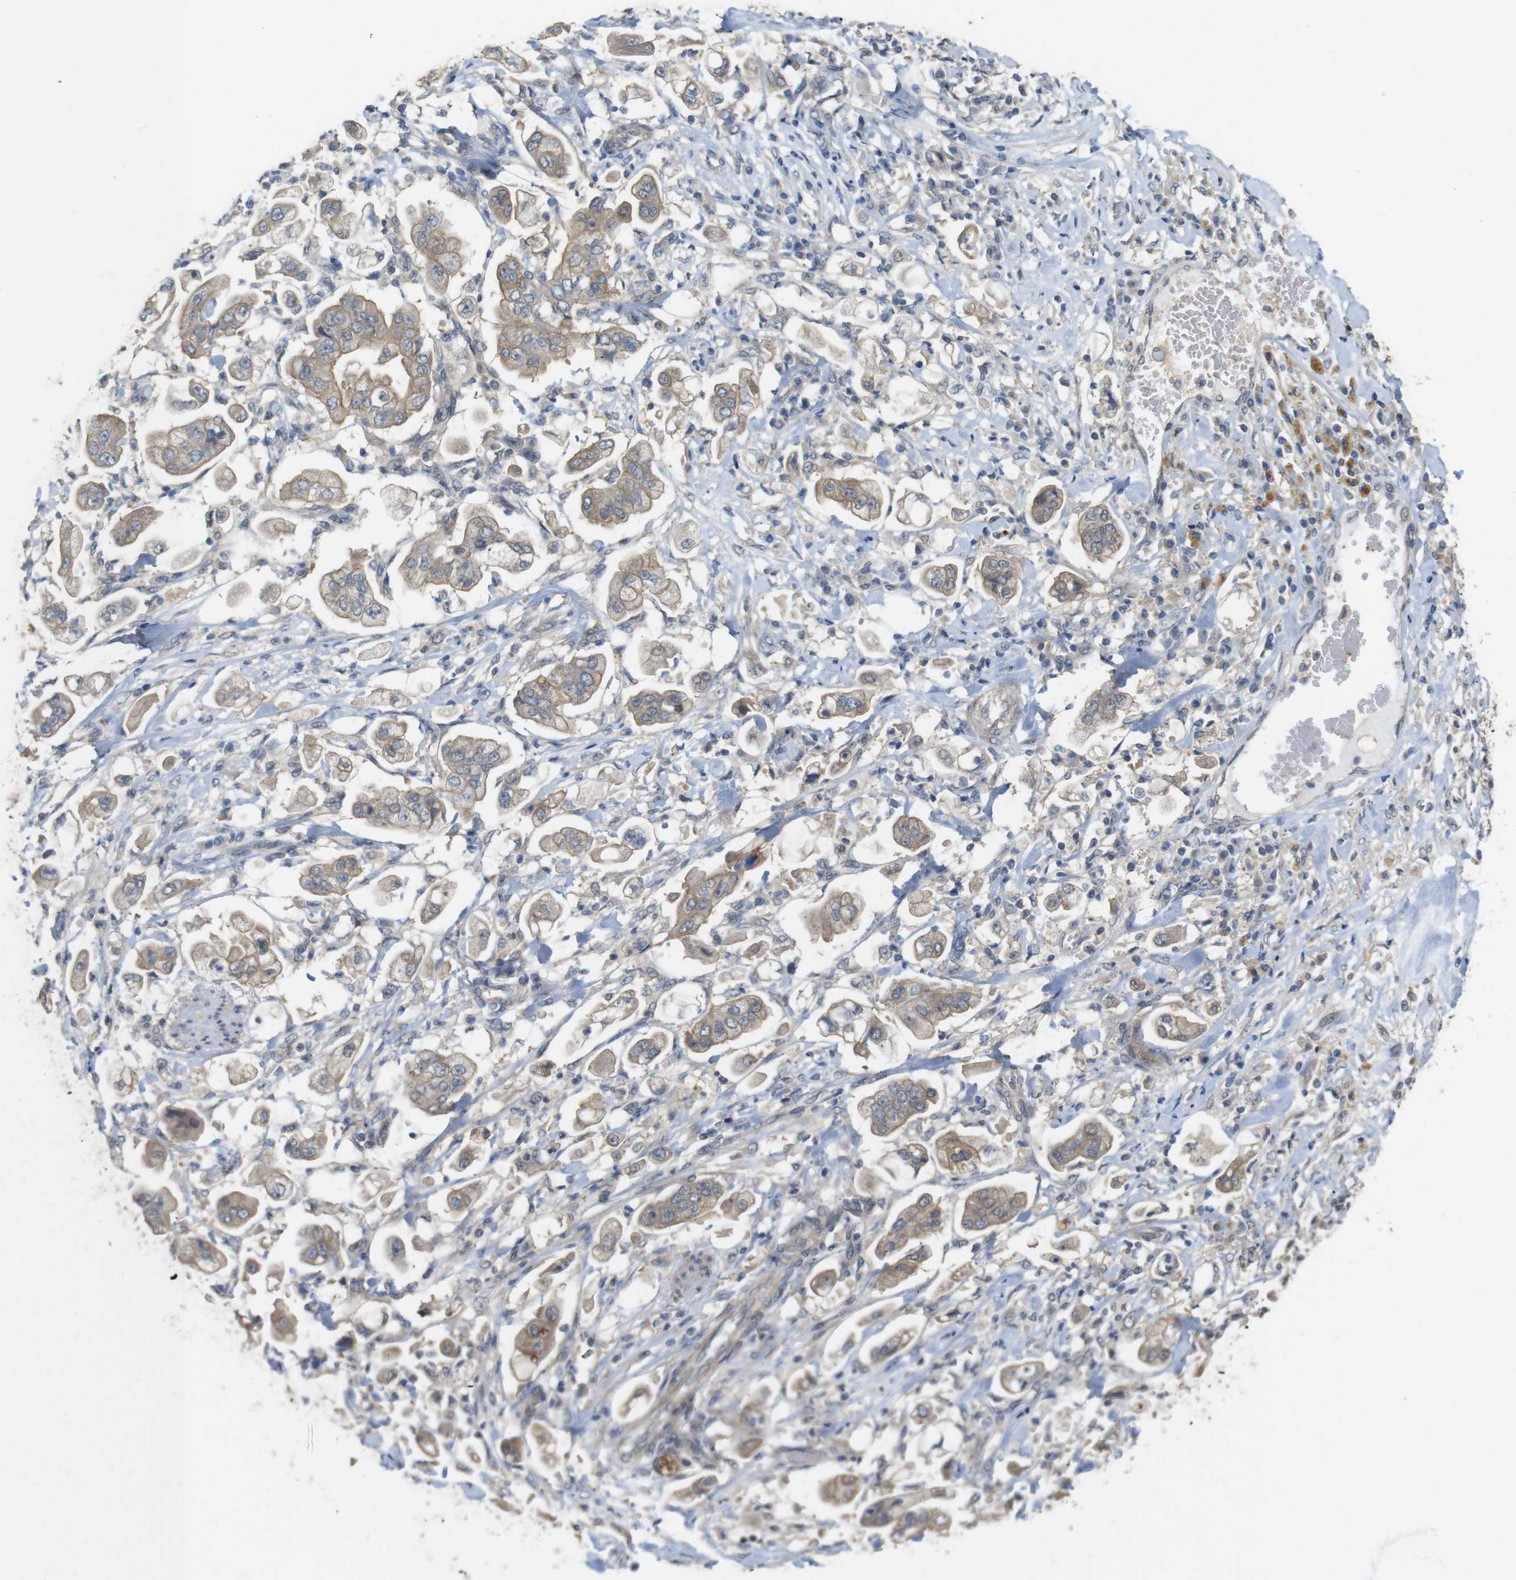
{"staining": {"intensity": "moderate", "quantity": ">75%", "location": "cytoplasmic/membranous"}, "tissue": "stomach cancer", "cell_type": "Tumor cells", "image_type": "cancer", "snomed": [{"axis": "morphology", "description": "Adenocarcinoma, NOS"}, {"axis": "topography", "description": "Stomach"}], "caption": "Protein staining exhibits moderate cytoplasmic/membranous staining in approximately >75% of tumor cells in adenocarcinoma (stomach).", "gene": "CDC34", "patient": {"sex": "male", "age": 62}}